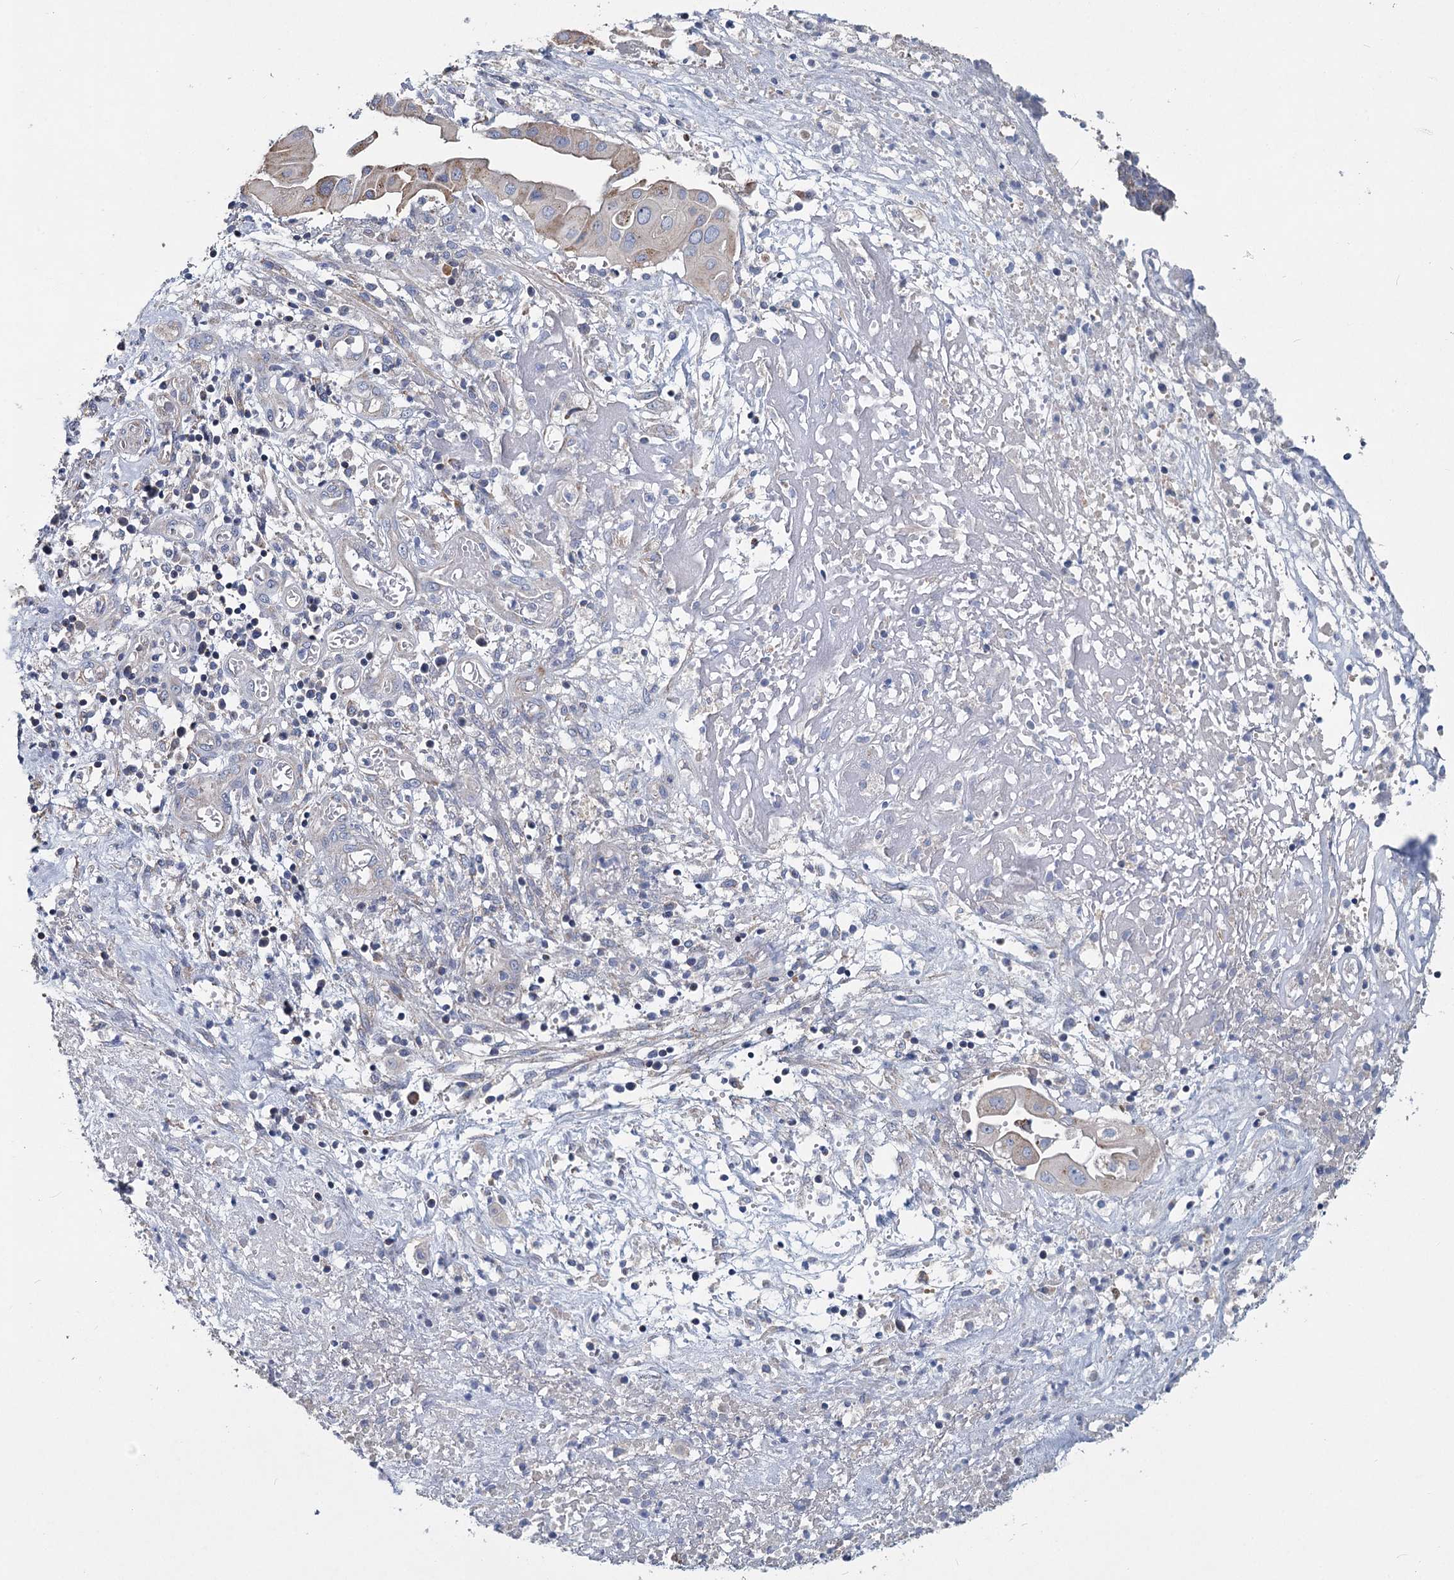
{"staining": {"intensity": "weak", "quantity": "<25%", "location": "cytoplasmic/membranous"}, "tissue": "endometrial cancer", "cell_type": "Tumor cells", "image_type": "cancer", "snomed": [{"axis": "morphology", "description": "Adenocarcinoma, NOS"}, {"axis": "topography", "description": "Uterus"}, {"axis": "topography", "description": "Endometrium"}], "caption": "IHC histopathology image of neoplastic tissue: human adenocarcinoma (endometrial) stained with DAB exhibits no significant protein positivity in tumor cells.", "gene": "ANKRD16", "patient": {"sex": "female", "age": 70}}